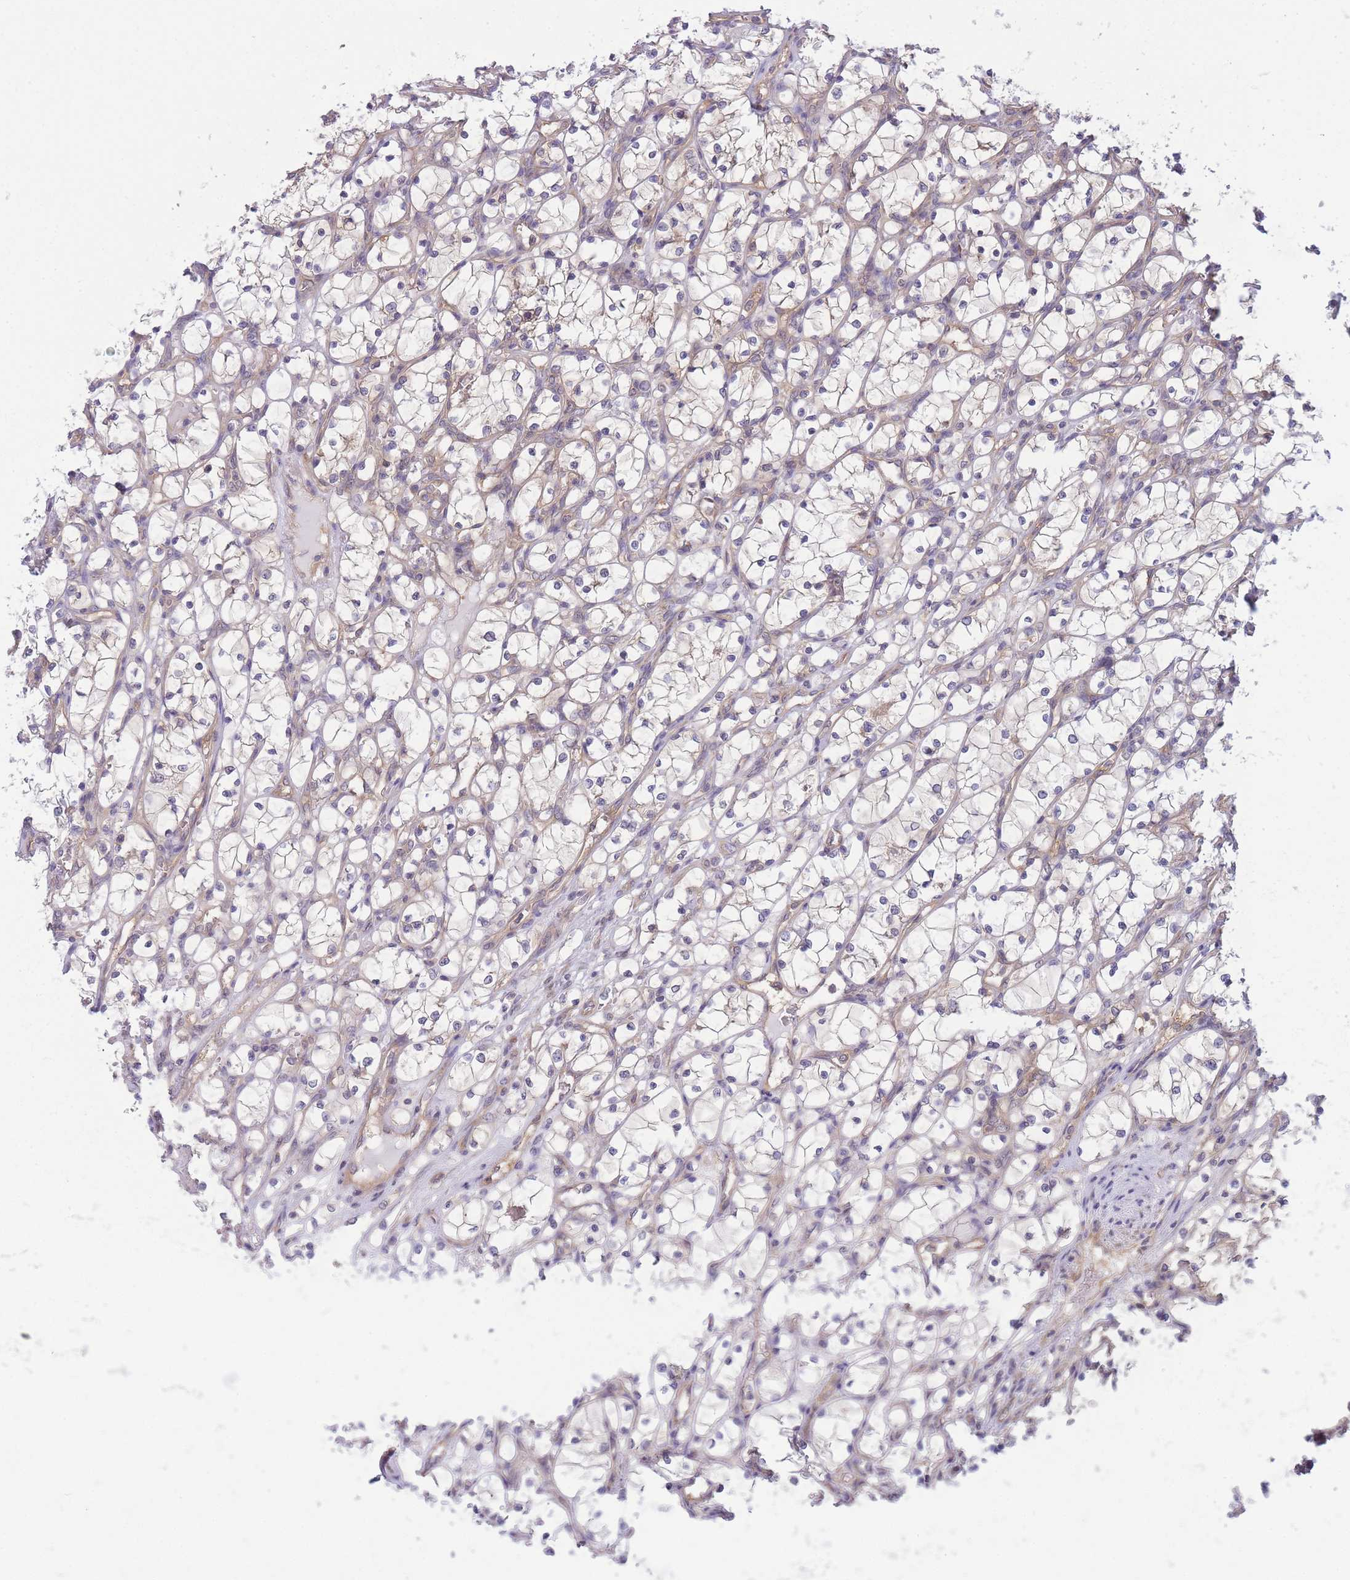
{"staining": {"intensity": "weak", "quantity": "25%-75%", "location": "cytoplasmic/membranous"}, "tissue": "renal cancer", "cell_type": "Tumor cells", "image_type": "cancer", "snomed": [{"axis": "morphology", "description": "Adenocarcinoma, NOS"}, {"axis": "topography", "description": "Kidney"}], "caption": "About 25%-75% of tumor cells in renal adenocarcinoma display weak cytoplasmic/membranous protein staining as visualized by brown immunohistochemical staining.", "gene": "PFDN6", "patient": {"sex": "female", "age": 69}}